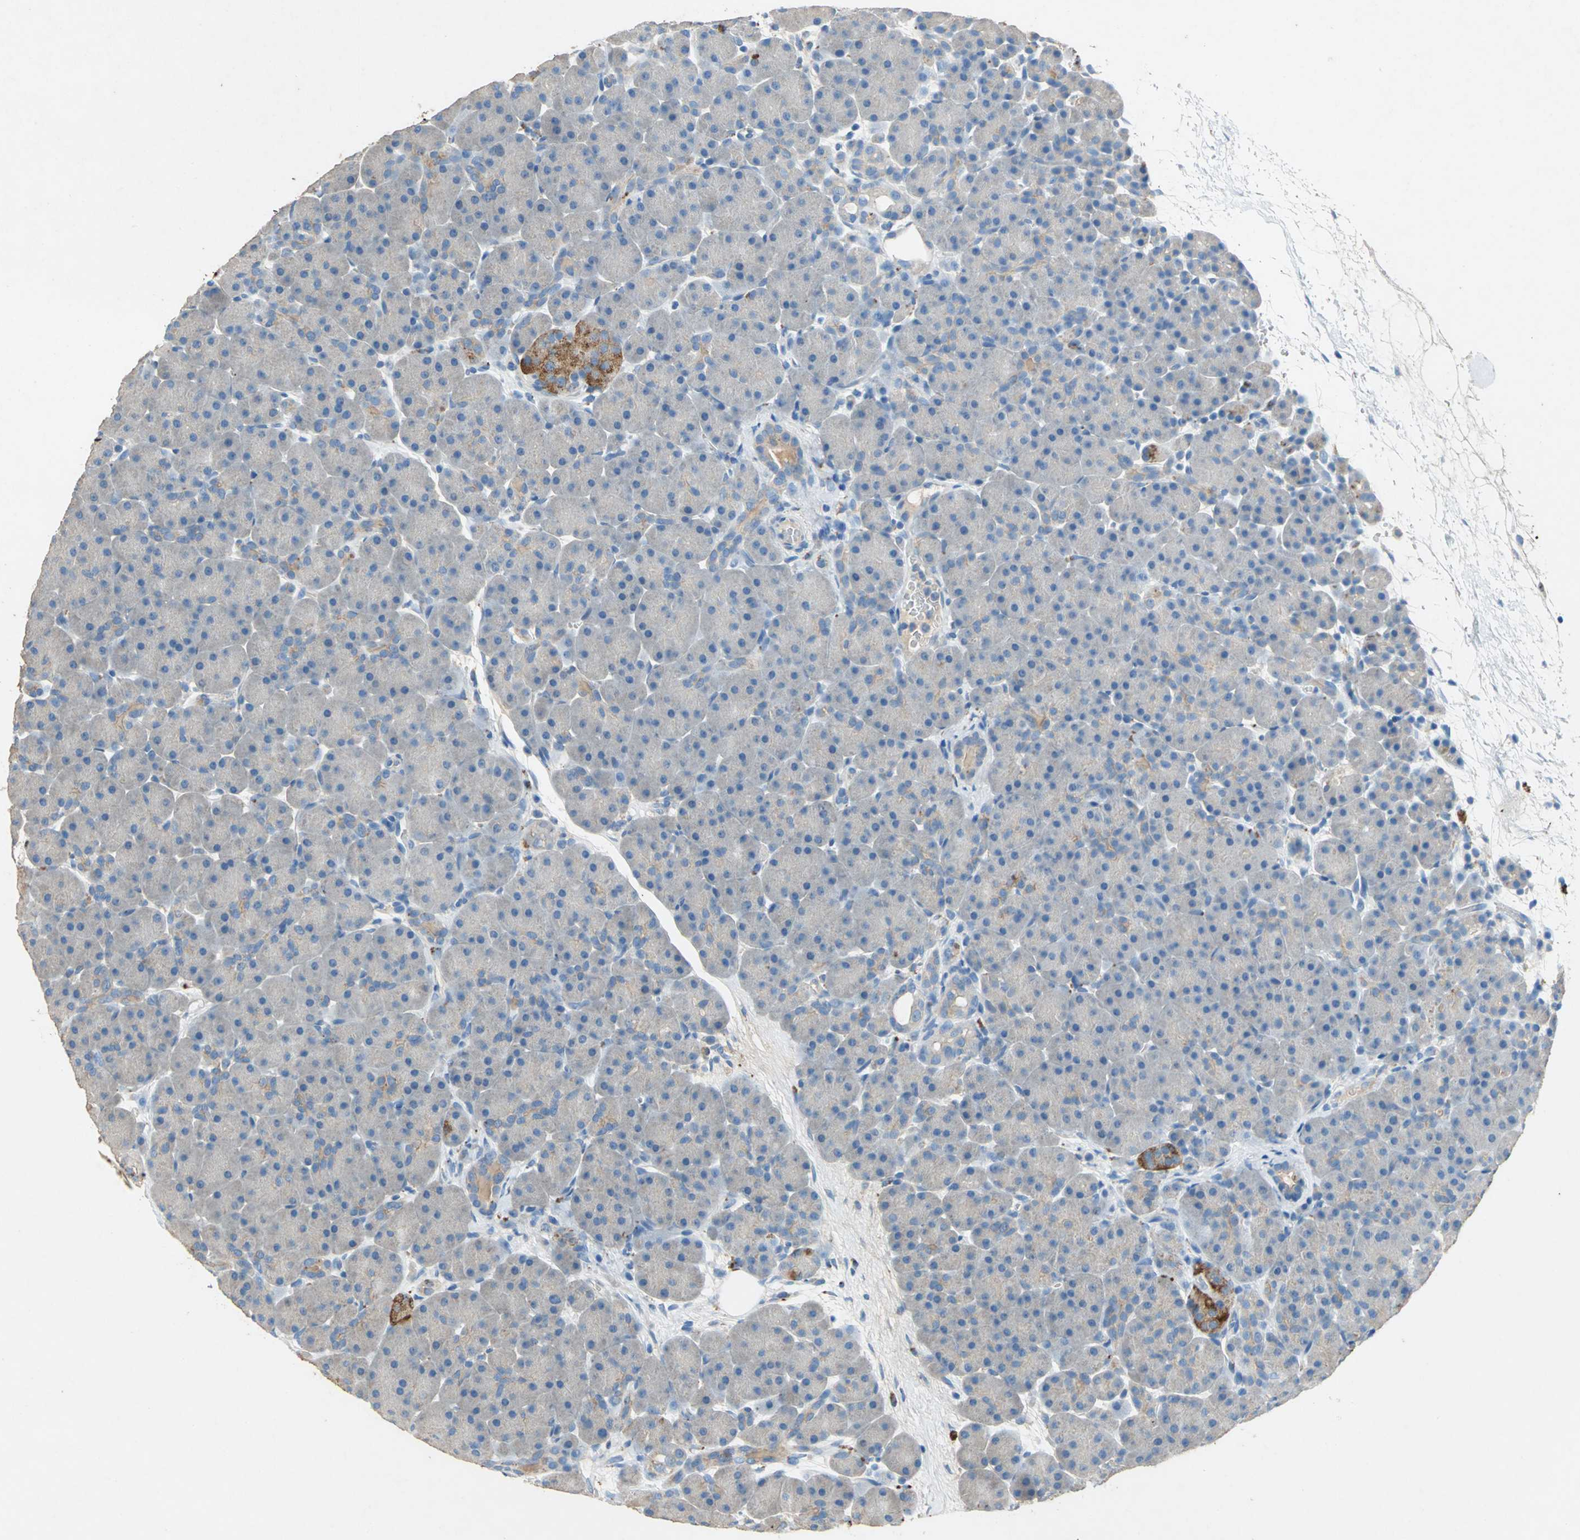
{"staining": {"intensity": "weak", "quantity": ">75%", "location": "cytoplasmic/membranous"}, "tissue": "pancreas", "cell_type": "Exocrine glandular cells", "image_type": "normal", "snomed": [{"axis": "morphology", "description": "Normal tissue, NOS"}, {"axis": "topography", "description": "Pancreas"}], "caption": "Protein expression analysis of unremarkable pancreas demonstrates weak cytoplasmic/membranous expression in approximately >75% of exocrine glandular cells. (DAB (3,3'-diaminobenzidine) IHC, brown staining for protein, blue staining for nuclei).", "gene": "ADAMTS5", "patient": {"sex": "male", "age": 66}}